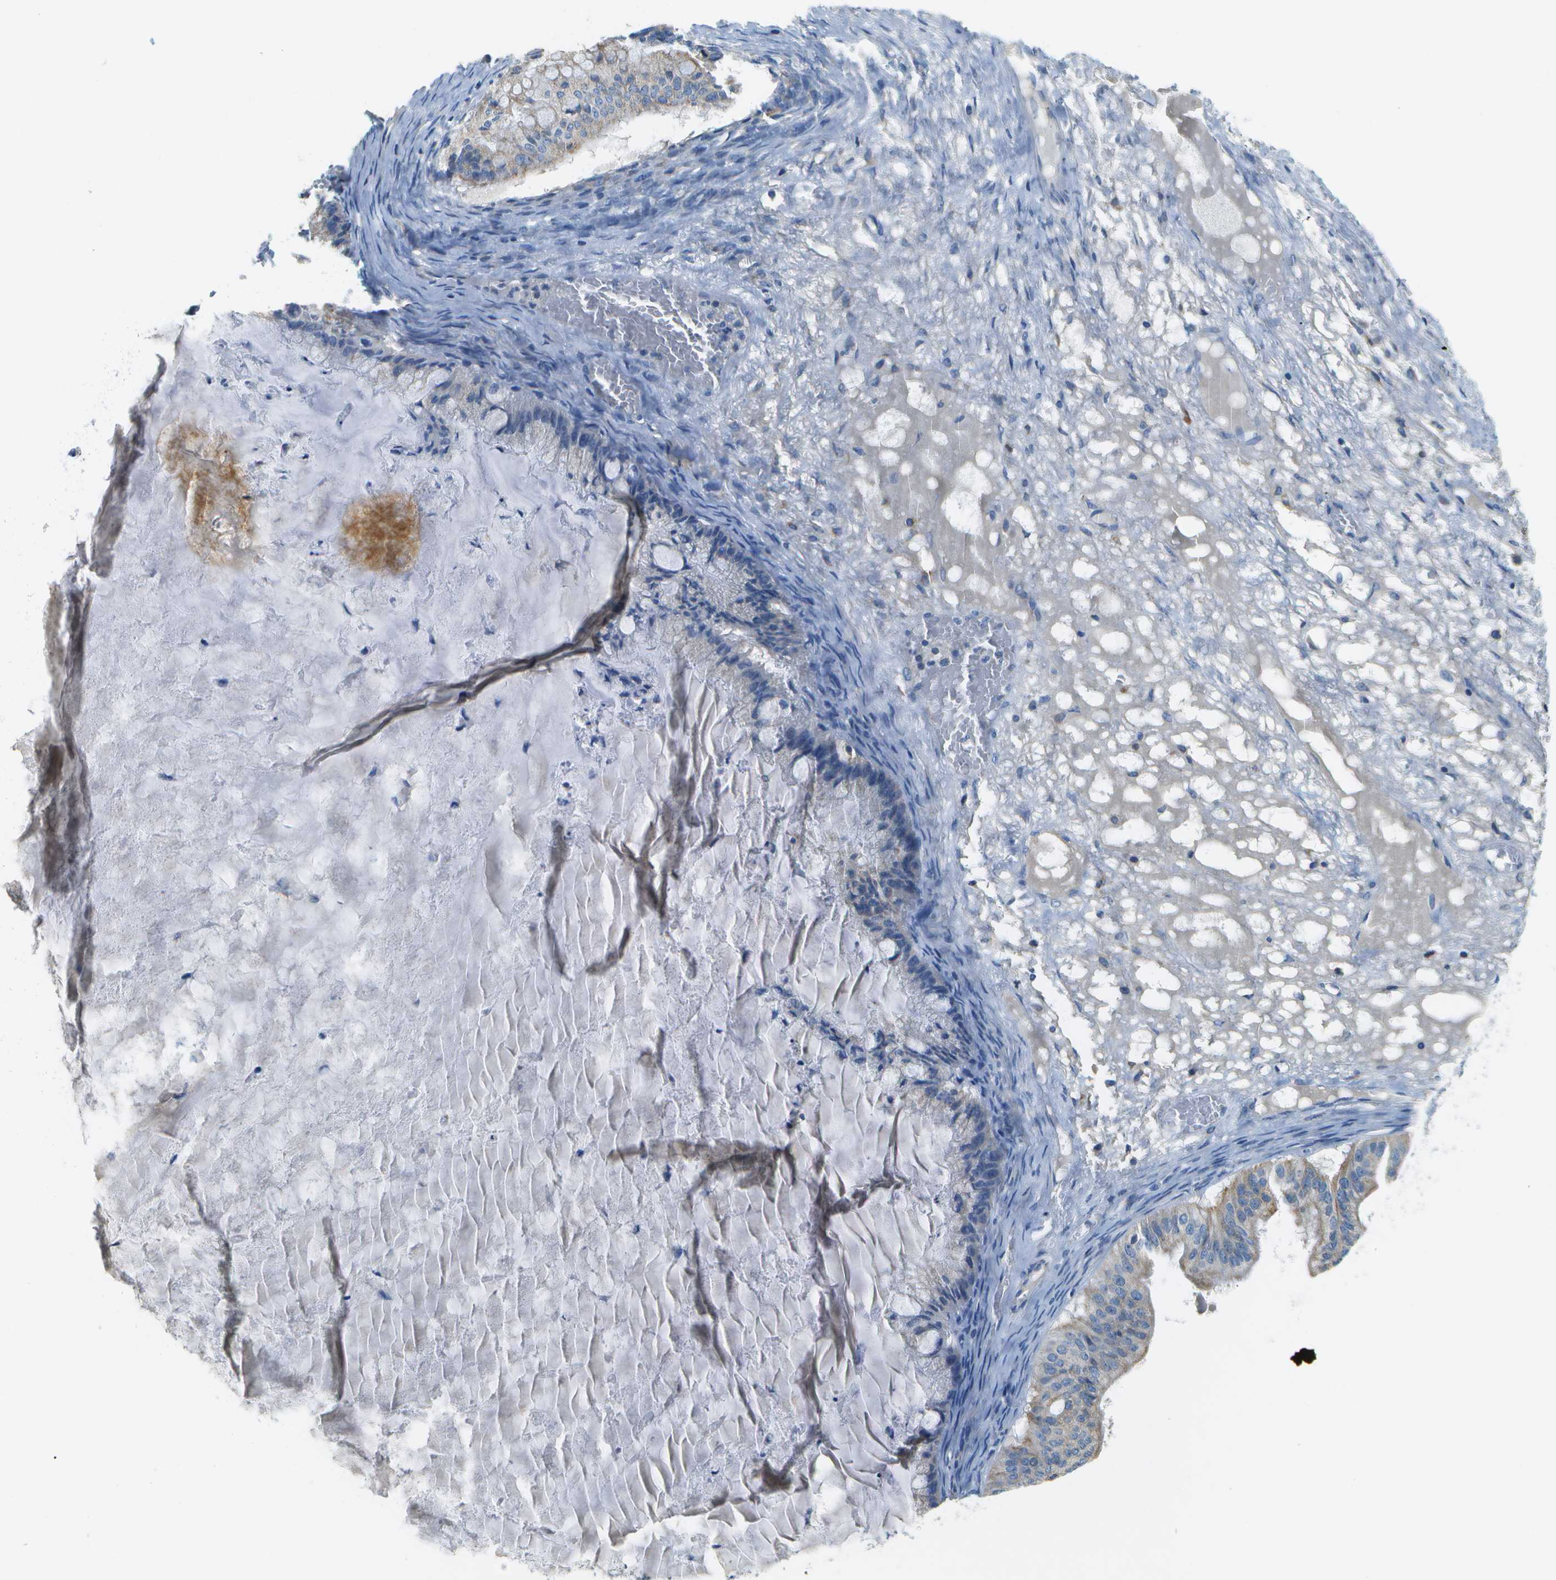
{"staining": {"intensity": "weak", "quantity": "<25%", "location": "cytoplasmic/membranous"}, "tissue": "ovarian cancer", "cell_type": "Tumor cells", "image_type": "cancer", "snomed": [{"axis": "morphology", "description": "Cystadenocarcinoma, mucinous, NOS"}, {"axis": "topography", "description": "Ovary"}], "caption": "This is an immunohistochemistry (IHC) image of human ovarian mucinous cystadenocarcinoma. There is no staining in tumor cells.", "gene": "PTGIS", "patient": {"sex": "female", "age": 57}}